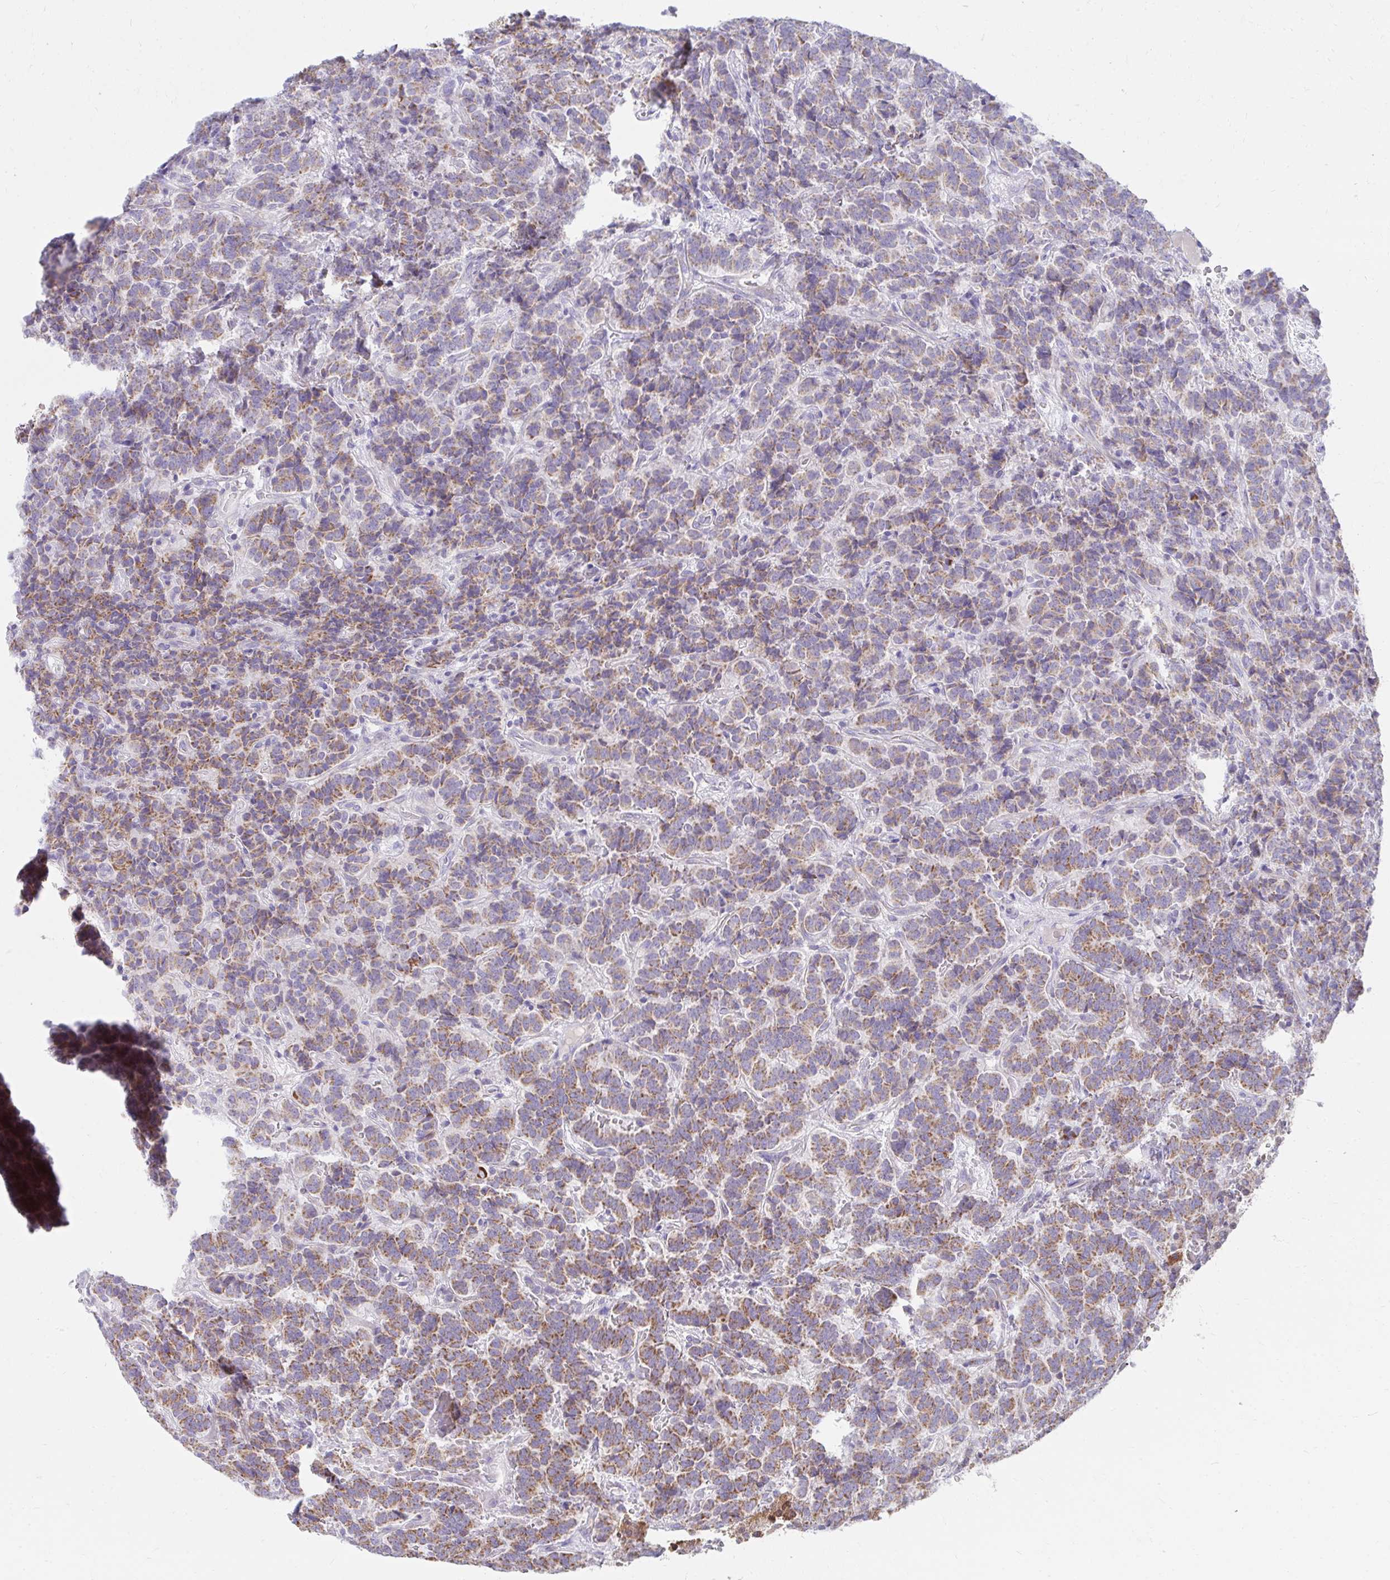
{"staining": {"intensity": "moderate", "quantity": ">75%", "location": "cytoplasmic/membranous"}, "tissue": "carcinoid", "cell_type": "Tumor cells", "image_type": "cancer", "snomed": [{"axis": "morphology", "description": "Carcinoid, malignant, NOS"}, {"axis": "topography", "description": "Pancreas"}], "caption": "Carcinoid stained with a protein marker exhibits moderate staining in tumor cells.", "gene": "PRRG3", "patient": {"sex": "male", "age": 36}}